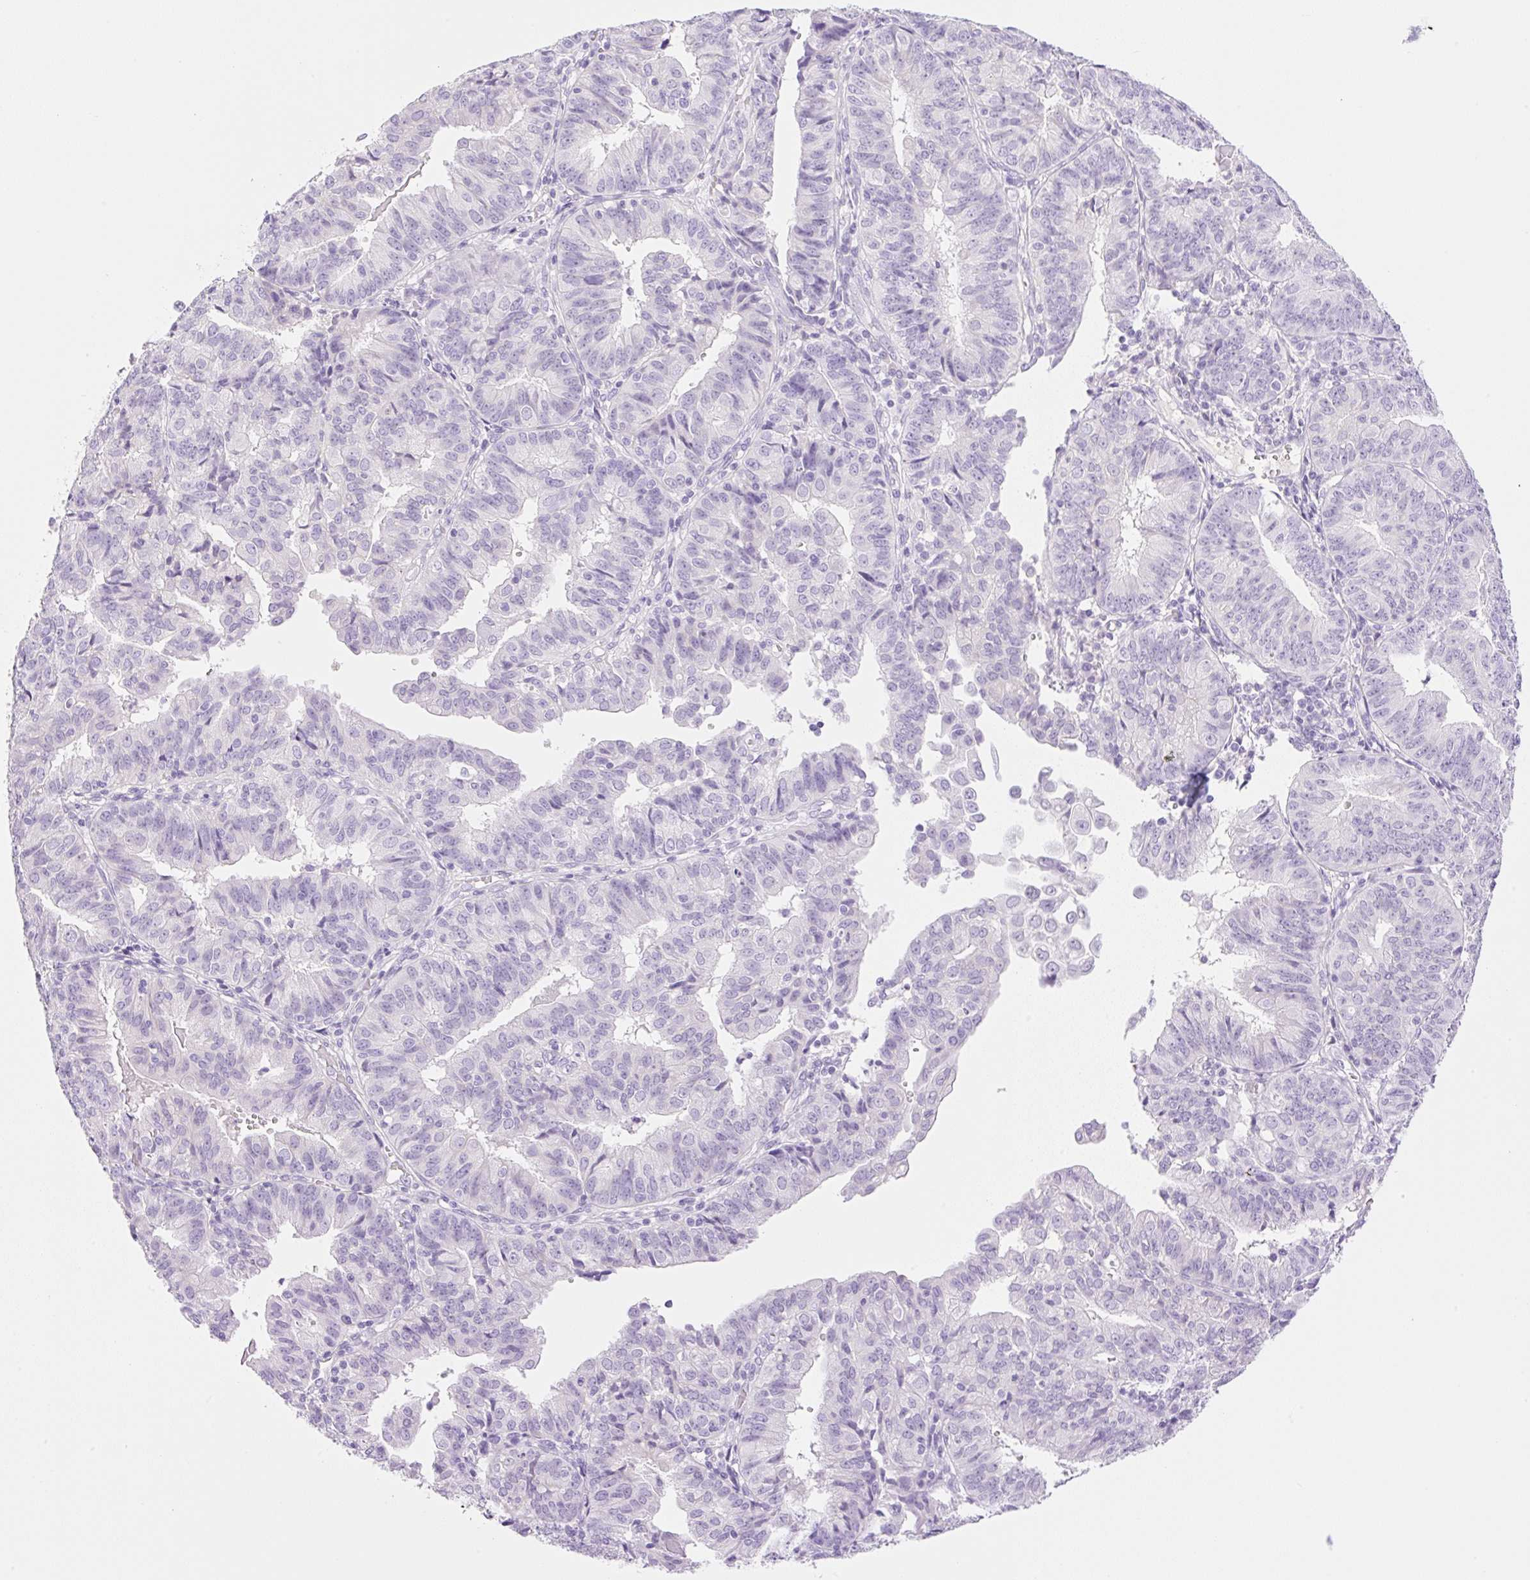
{"staining": {"intensity": "negative", "quantity": "none", "location": "none"}, "tissue": "endometrial cancer", "cell_type": "Tumor cells", "image_type": "cancer", "snomed": [{"axis": "morphology", "description": "Adenocarcinoma, NOS"}, {"axis": "topography", "description": "Endometrium"}], "caption": "An image of adenocarcinoma (endometrial) stained for a protein exhibits no brown staining in tumor cells.", "gene": "PALM3", "patient": {"sex": "female", "age": 56}}